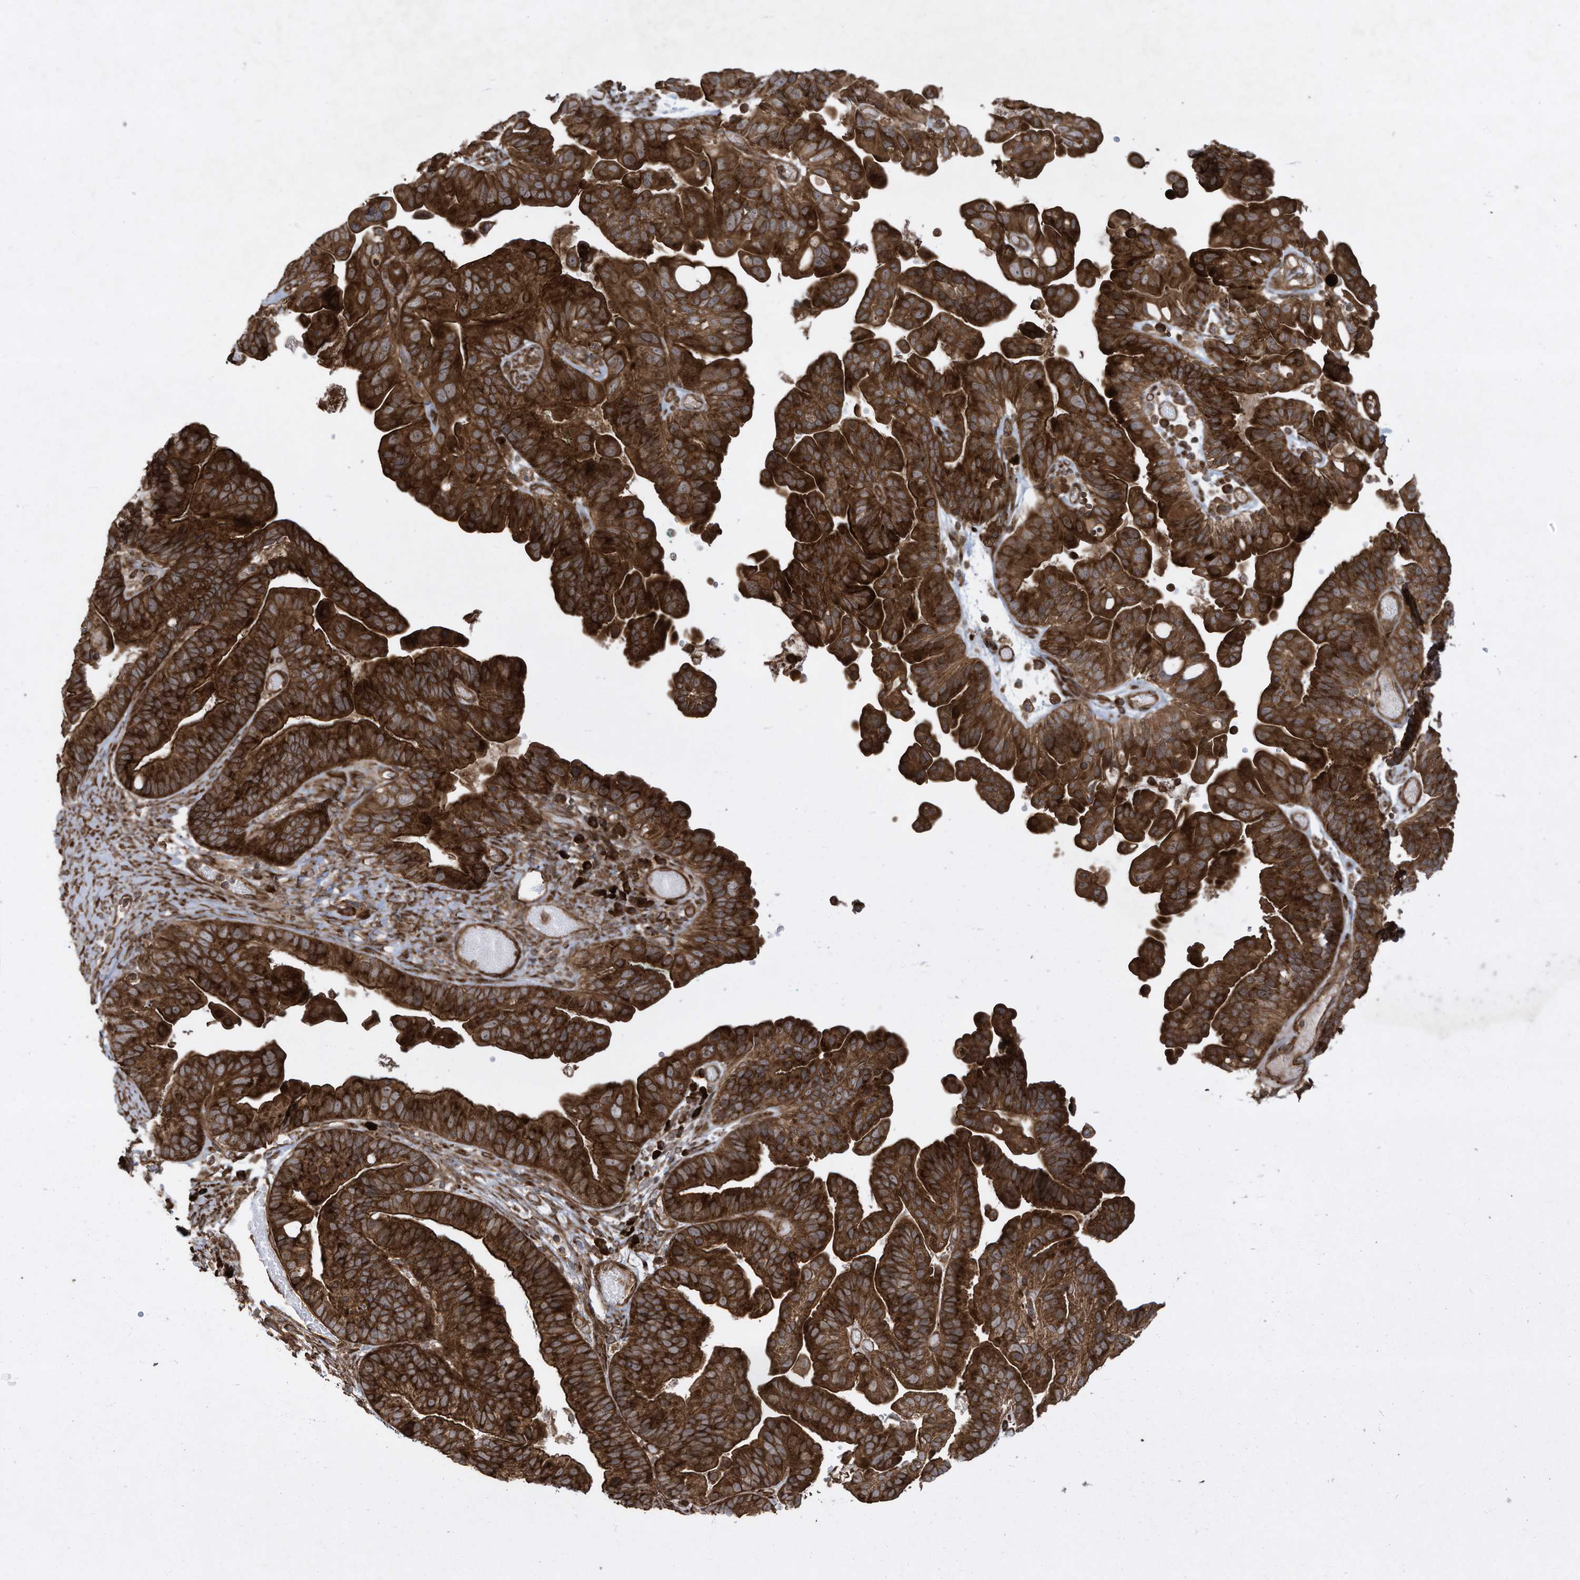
{"staining": {"intensity": "strong", "quantity": ">75%", "location": "cytoplasmic/membranous"}, "tissue": "ovarian cancer", "cell_type": "Tumor cells", "image_type": "cancer", "snomed": [{"axis": "morphology", "description": "Cystadenocarcinoma, serous, NOS"}, {"axis": "topography", "description": "Ovary"}], "caption": "Immunohistochemical staining of ovarian cancer (serous cystadenocarcinoma) reveals high levels of strong cytoplasmic/membranous protein staining in approximately >75% of tumor cells.", "gene": "DDIT4", "patient": {"sex": "female", "age": 56}}